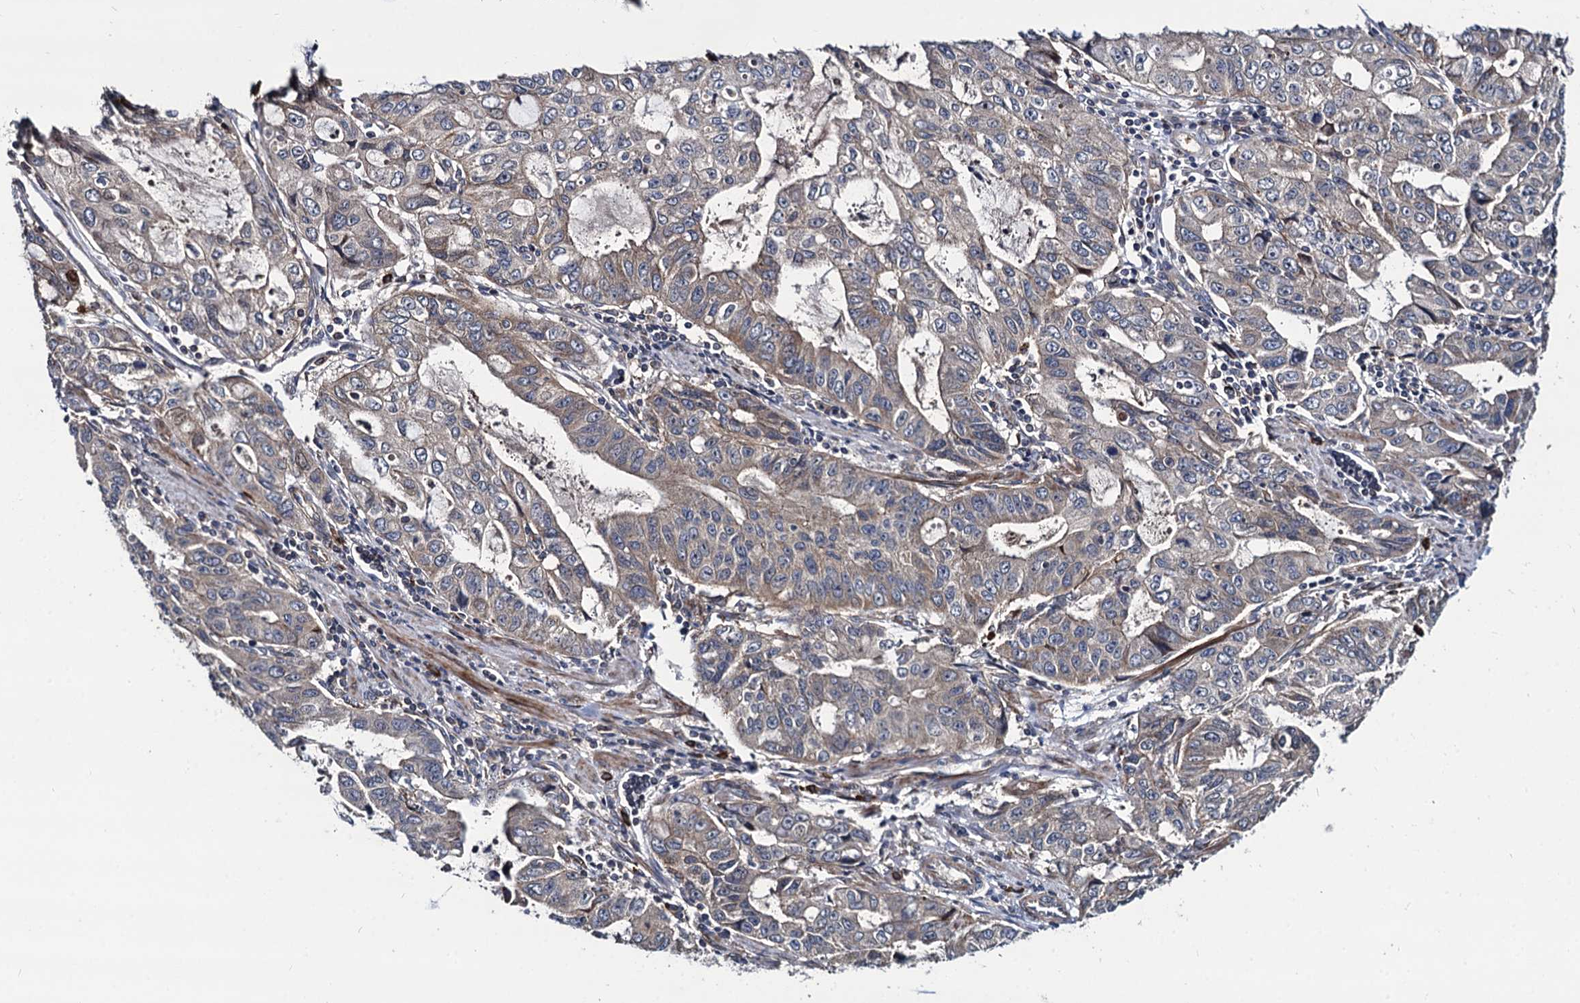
{"staining": {"intensity": "negative", "quantity": "none", "location": "none"}, "tissue": "stomach cancer", "cell_type": "Tumor cells", "image_type": "cancer", "snomed": [{"axis": "morphology", "description": "Adenocarcinoma, NOS"}, {"axis": "topography", "description": "Stomach, upper"}], "caption": "Stomach adenocarcinoma stained for a protein using immunohistochemistry (IHC) demonstrates no positivity tumor cells.", "gene": "KXD1", "patient": {"sex": "female", "age": 52}}